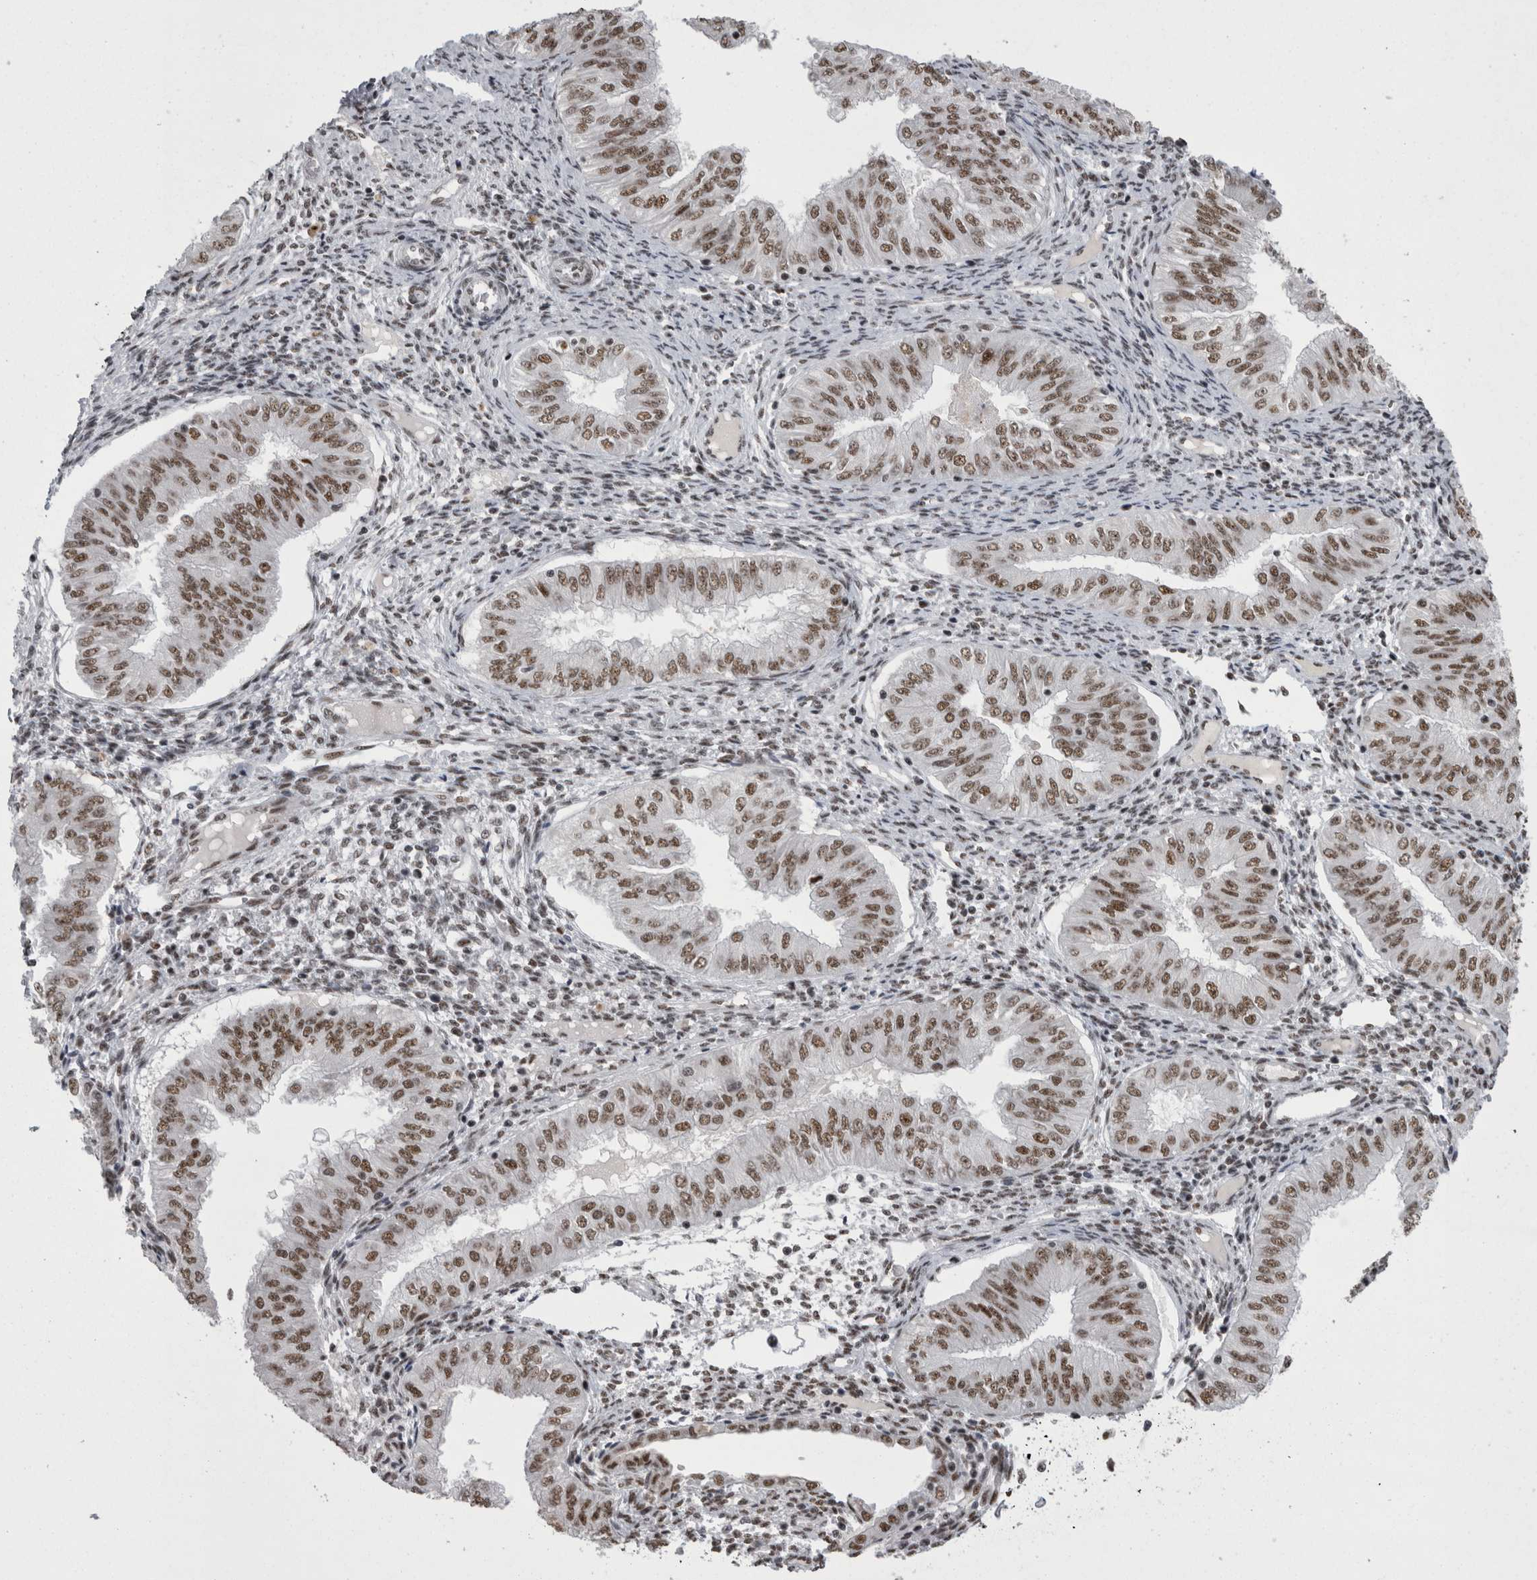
{"staining": {"intensity": "moderate", "quantity": ">75%", "location": "nuclear"}, "tissue": "endometrial cancer", "cell_type": "Tumor cells", "image_type": "cancer", "snomed": [{"axis": "morphology", "description": "Normal tissue, NOS"}, {"axis": "morphology", "description": "Adenocarcinoma, NOS"}, {"axis": "topography", "description": "Endometrium"}], "caption": "Endometrial cancer (adenocarcinoma) tissue shows moderate nuclear positivity in approximately >75% of tumor cells", "gene": "SNRNP40", "patient": {"sex": "female", "age": 53}}